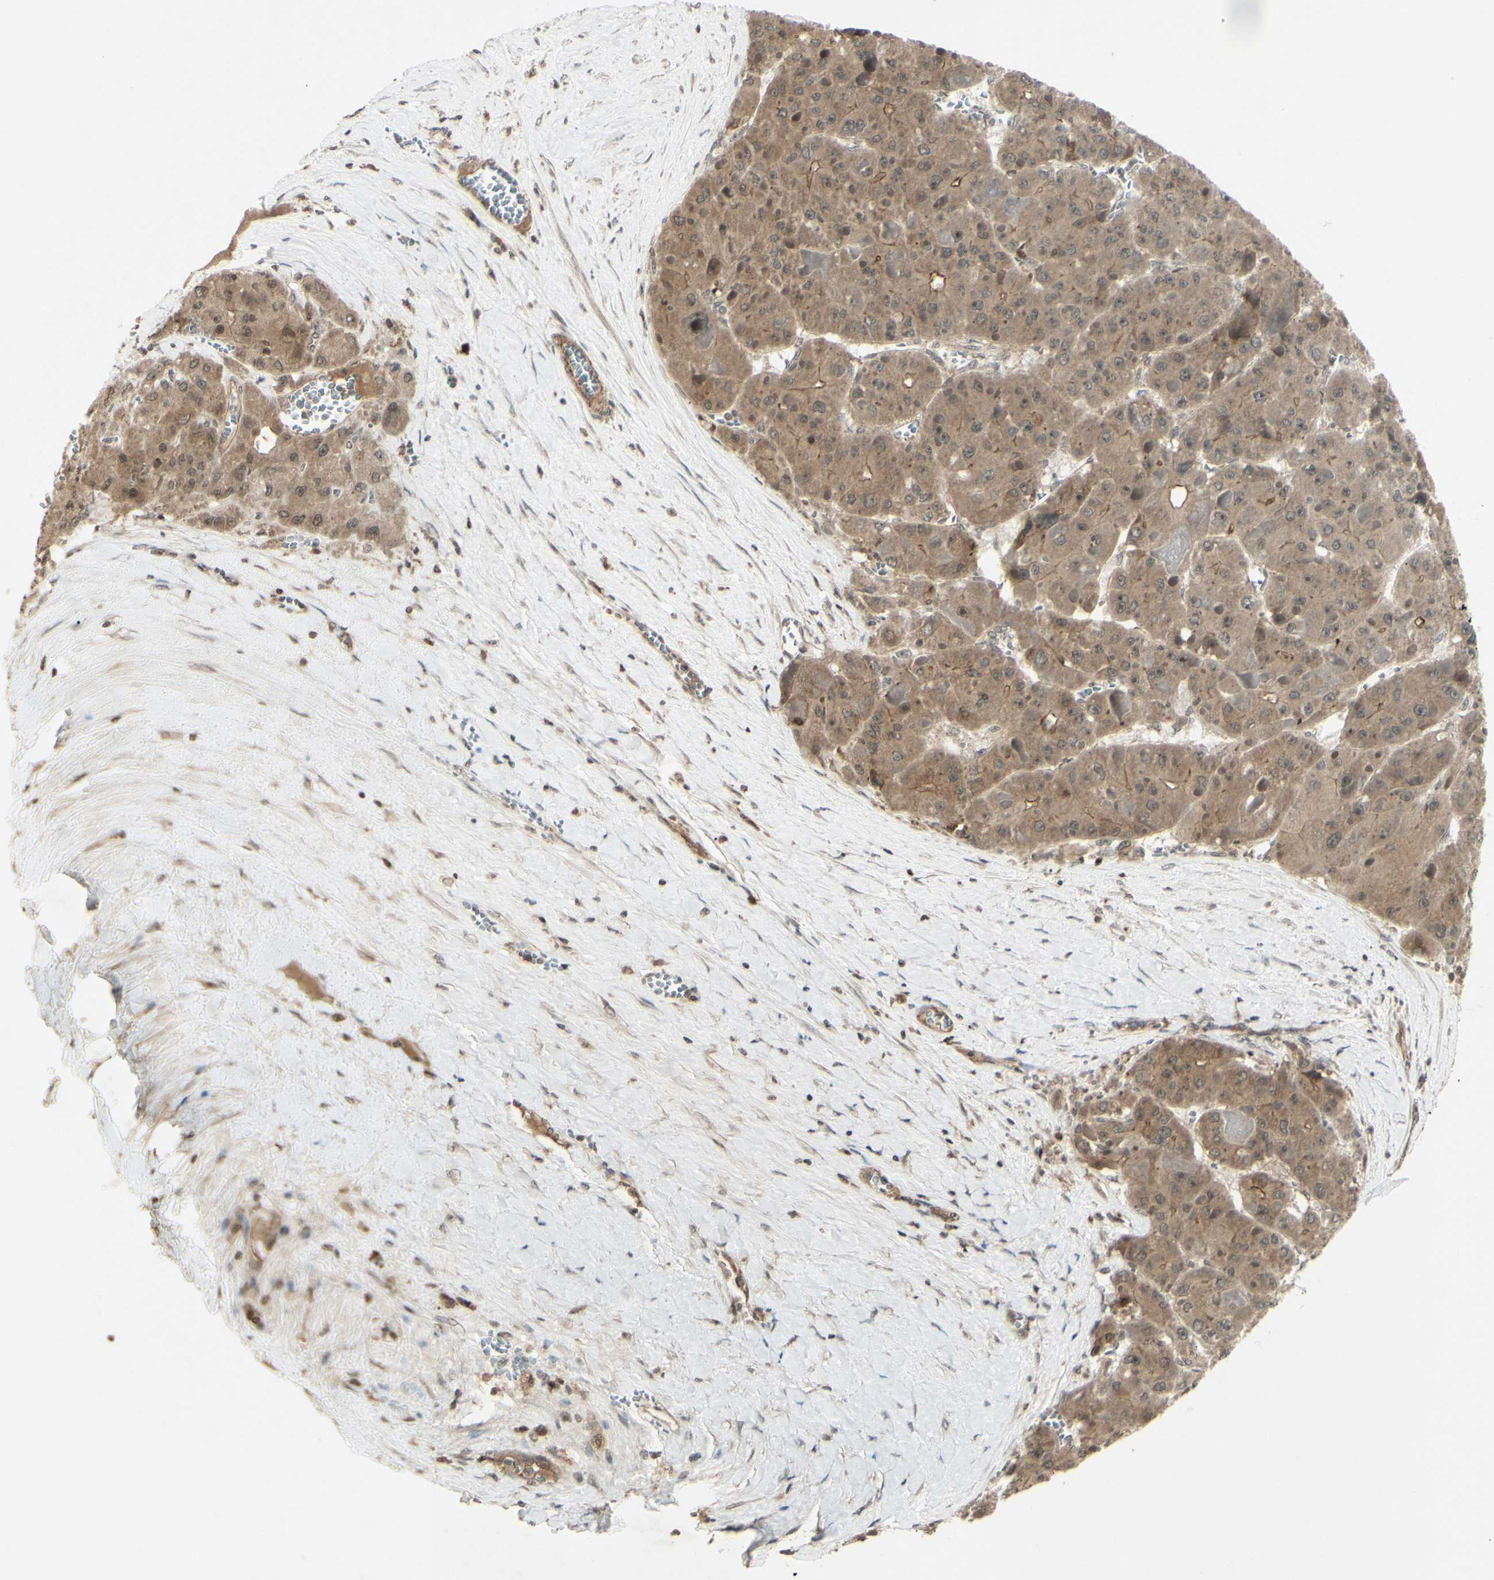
{"staining": {"intensity": "moderate", "quantity": ">75%", "location": "cytoplasmic/membranous"}, "tissue": "liver cancer", "cell_type": "Tumor cells", "image_type": "cancer", "snomed": [{"axis": "morphology", "description": "Carcinoma, Hepatocellular, NOS"}, {"axis": "topography", "description": "Liver"}], "caption": "Immunohistochemical staining of liver hepatocellular carcinoma displays medium levels of moderate cytoplasmic/membranous protein expression in approximately >75% of tumor cells.", "gene": "BLNK", "patient": {"sex": "female", "age": 73}}